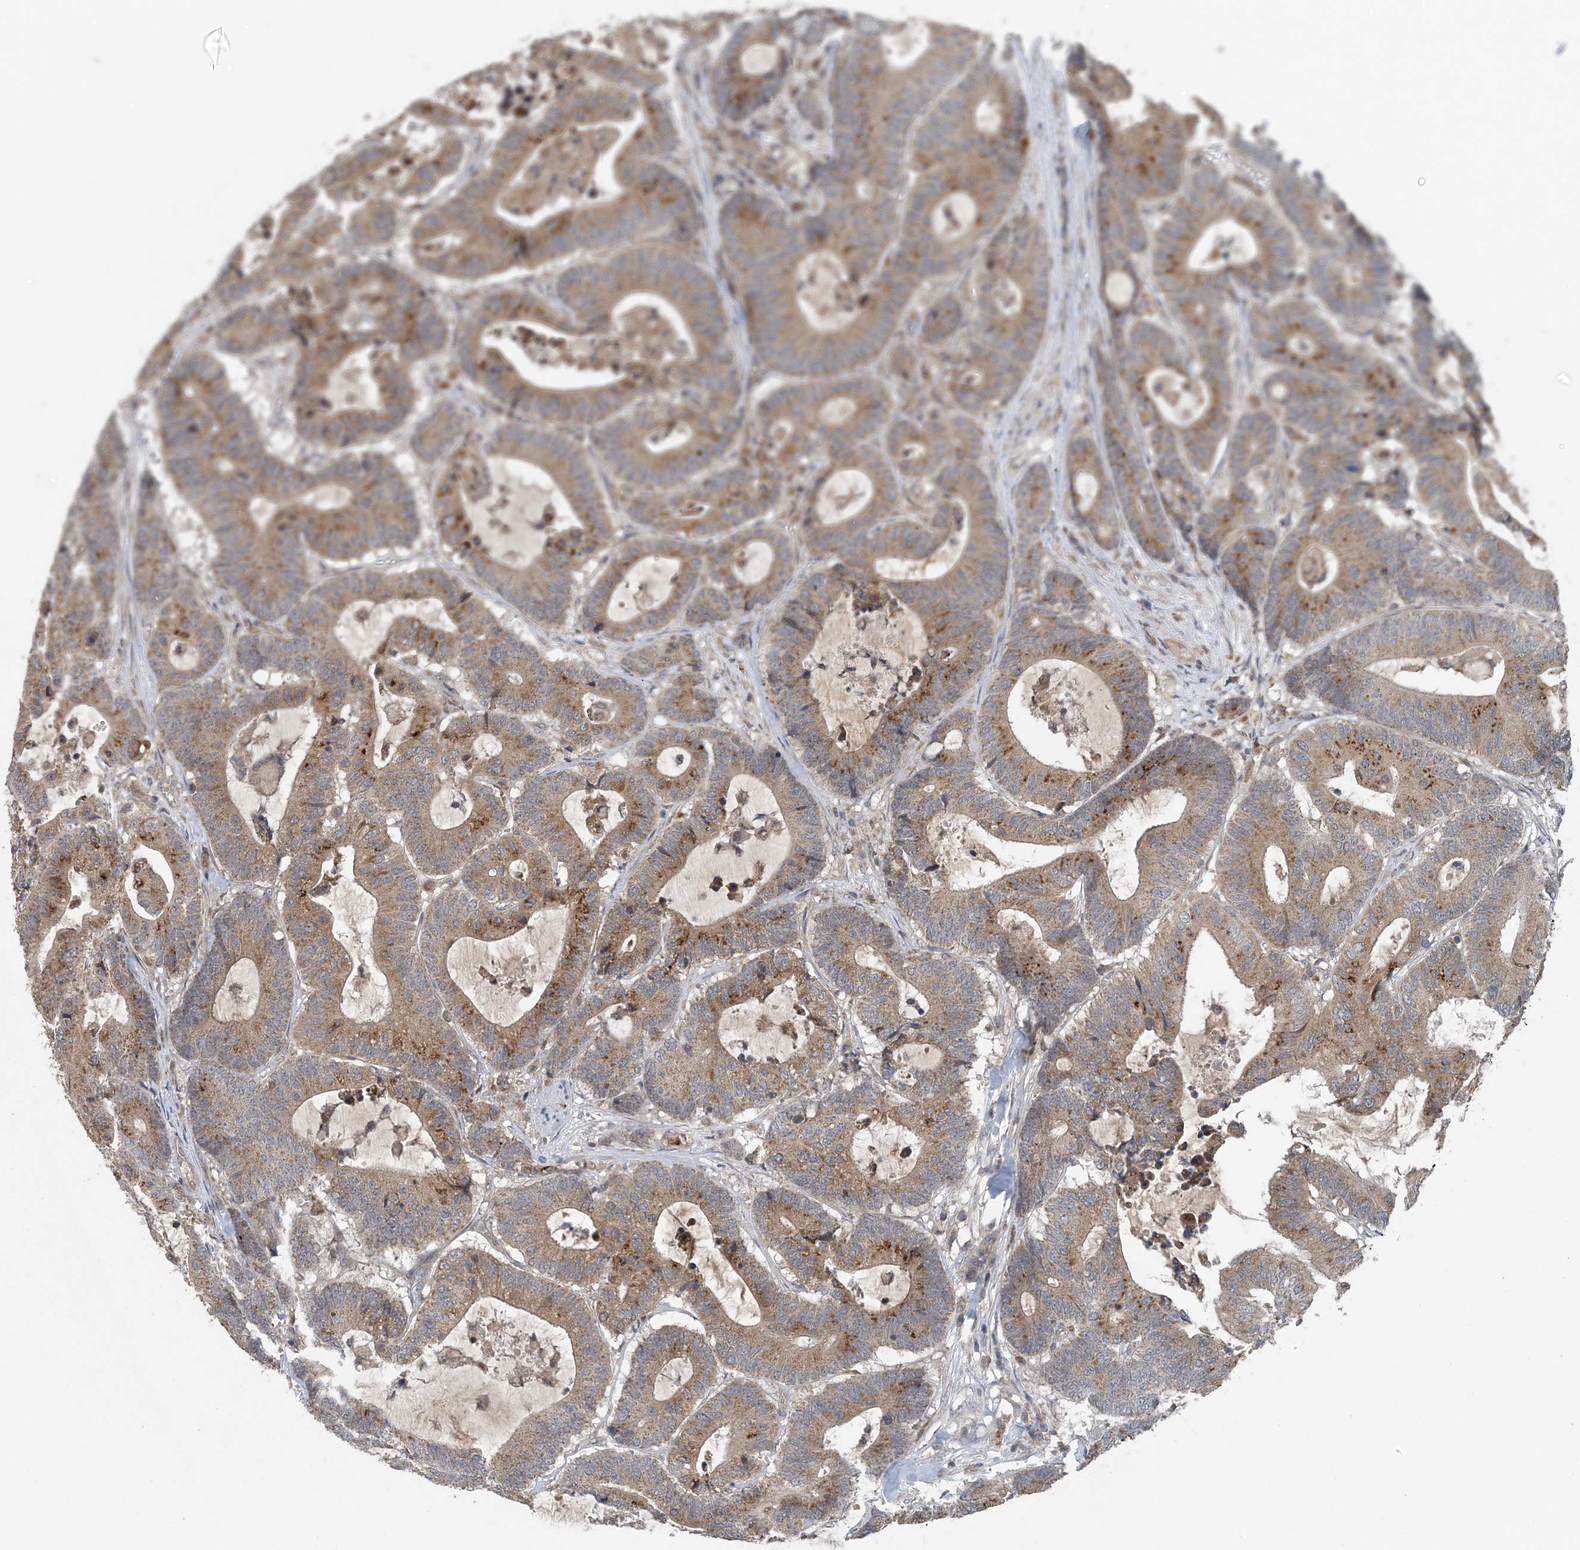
{"staining": {"intensity": "moderate", "quantity": ">75%", "location": "cytoplasmic/membranous"}, "tissue": "colorectal cancer", "cell_type": "Tumor cells", "image_type": "cancer", "snomed": [{"axis": "morphology", "description": "Adenocarcinoma, NOS"}, {"axis": "topography", "description": "Colon"}], "caption": "The immunohistochemical stain labels moderate cytoplasmic/membranous expression in tumor cells of colorectal adenocarcinoma tissue.", "gene": "MYO9B", "patient": {"sex": "female", "age": 84}}